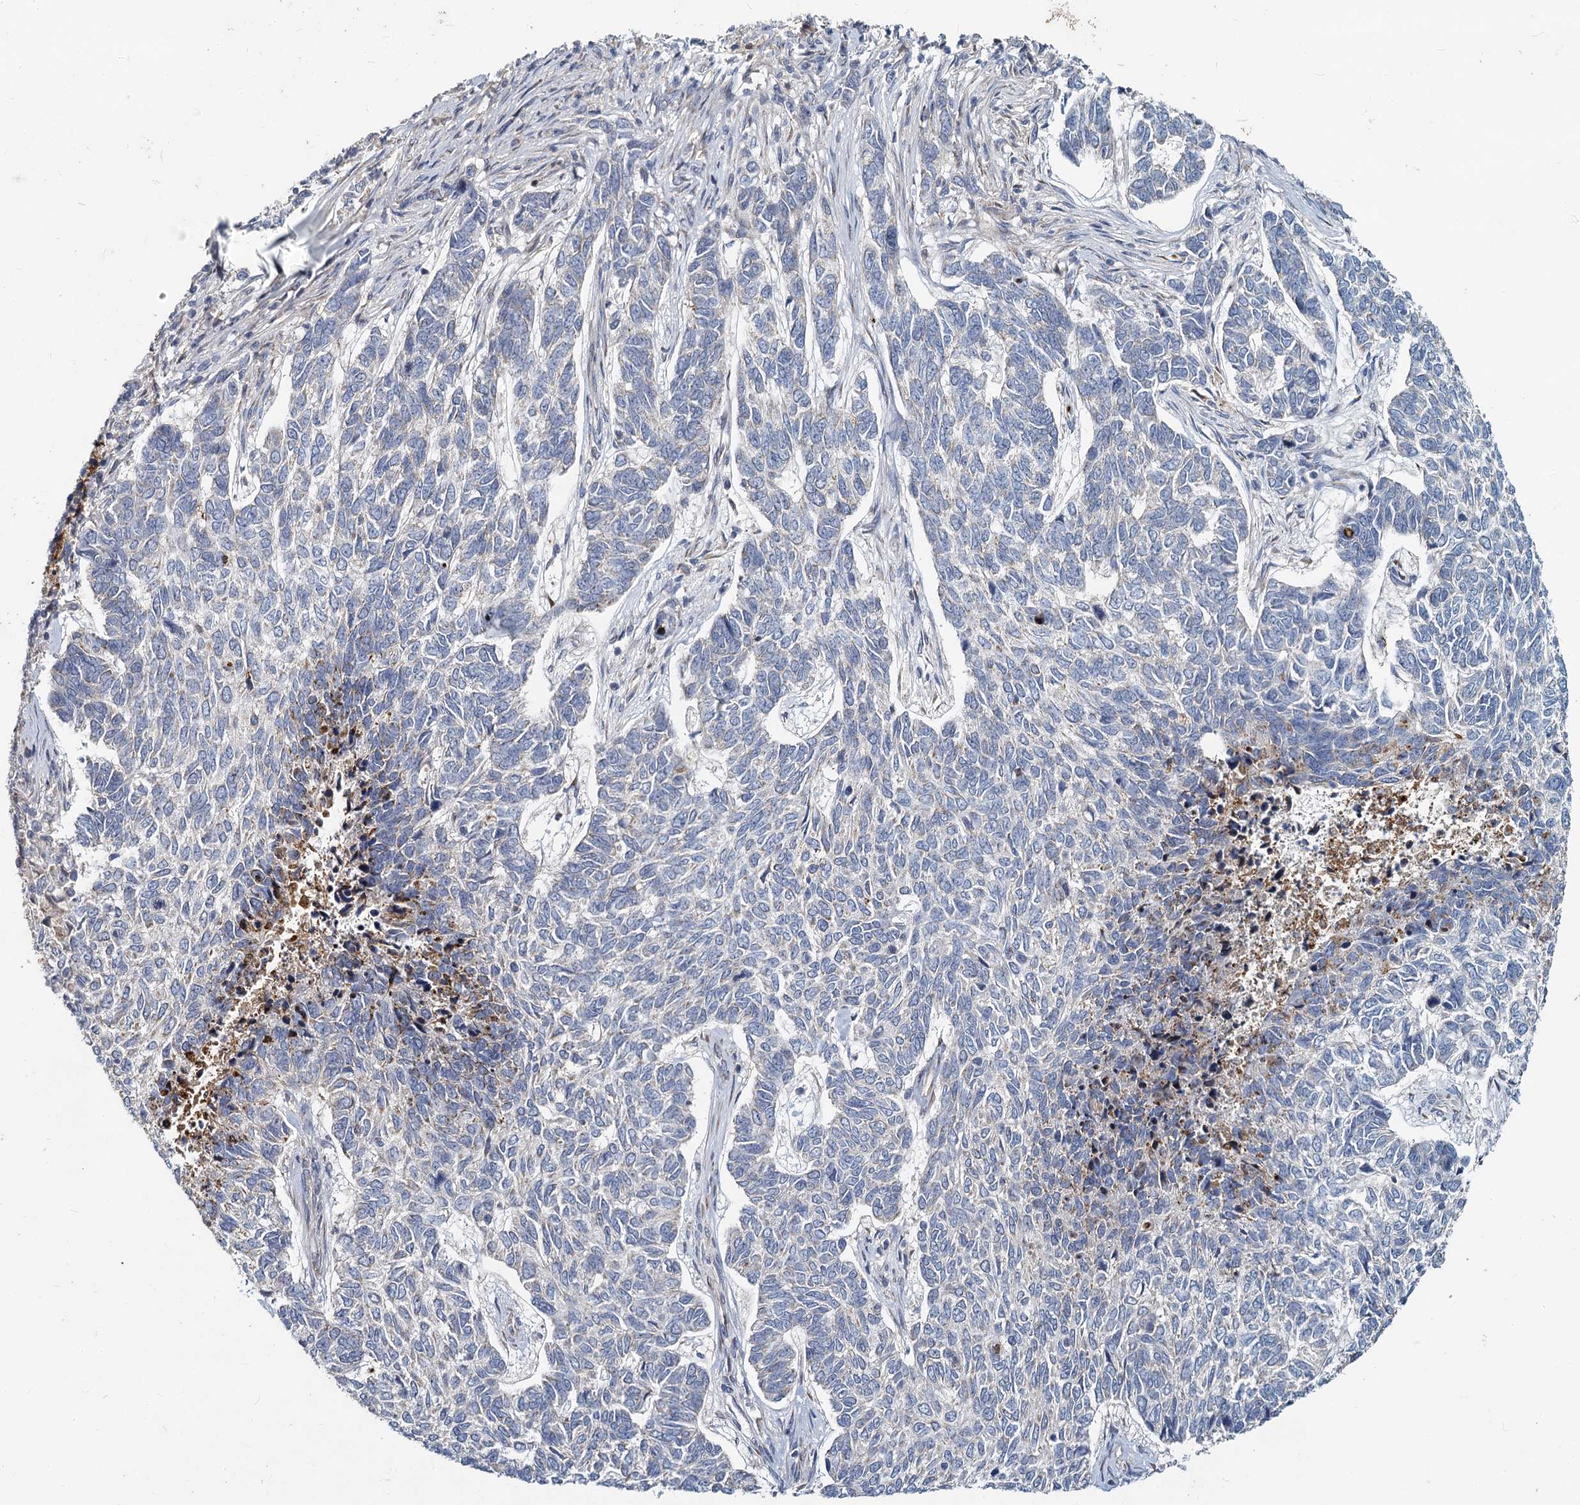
{"staining": {"intensity": "negative", "quantity": "none", "location": "none"}, "tissue": "skin cancer", "cell_type": "Tumor cells", "image_type": "cancer", "snomed": [{"axis": "morphology", "description": "Basal cell carcinoma"}, {"axis": "topography", "description": "Skin"}], "caption": "Skin cancer (basal cell carcinoma) was stained to show a protein in brown. There is no significant positivity in tumor cells. (Brightfield microscopy of DAB IHC at high magnification).", "gene": "DCUN1D2", "patient": {"sex": "female", "age": 65}}